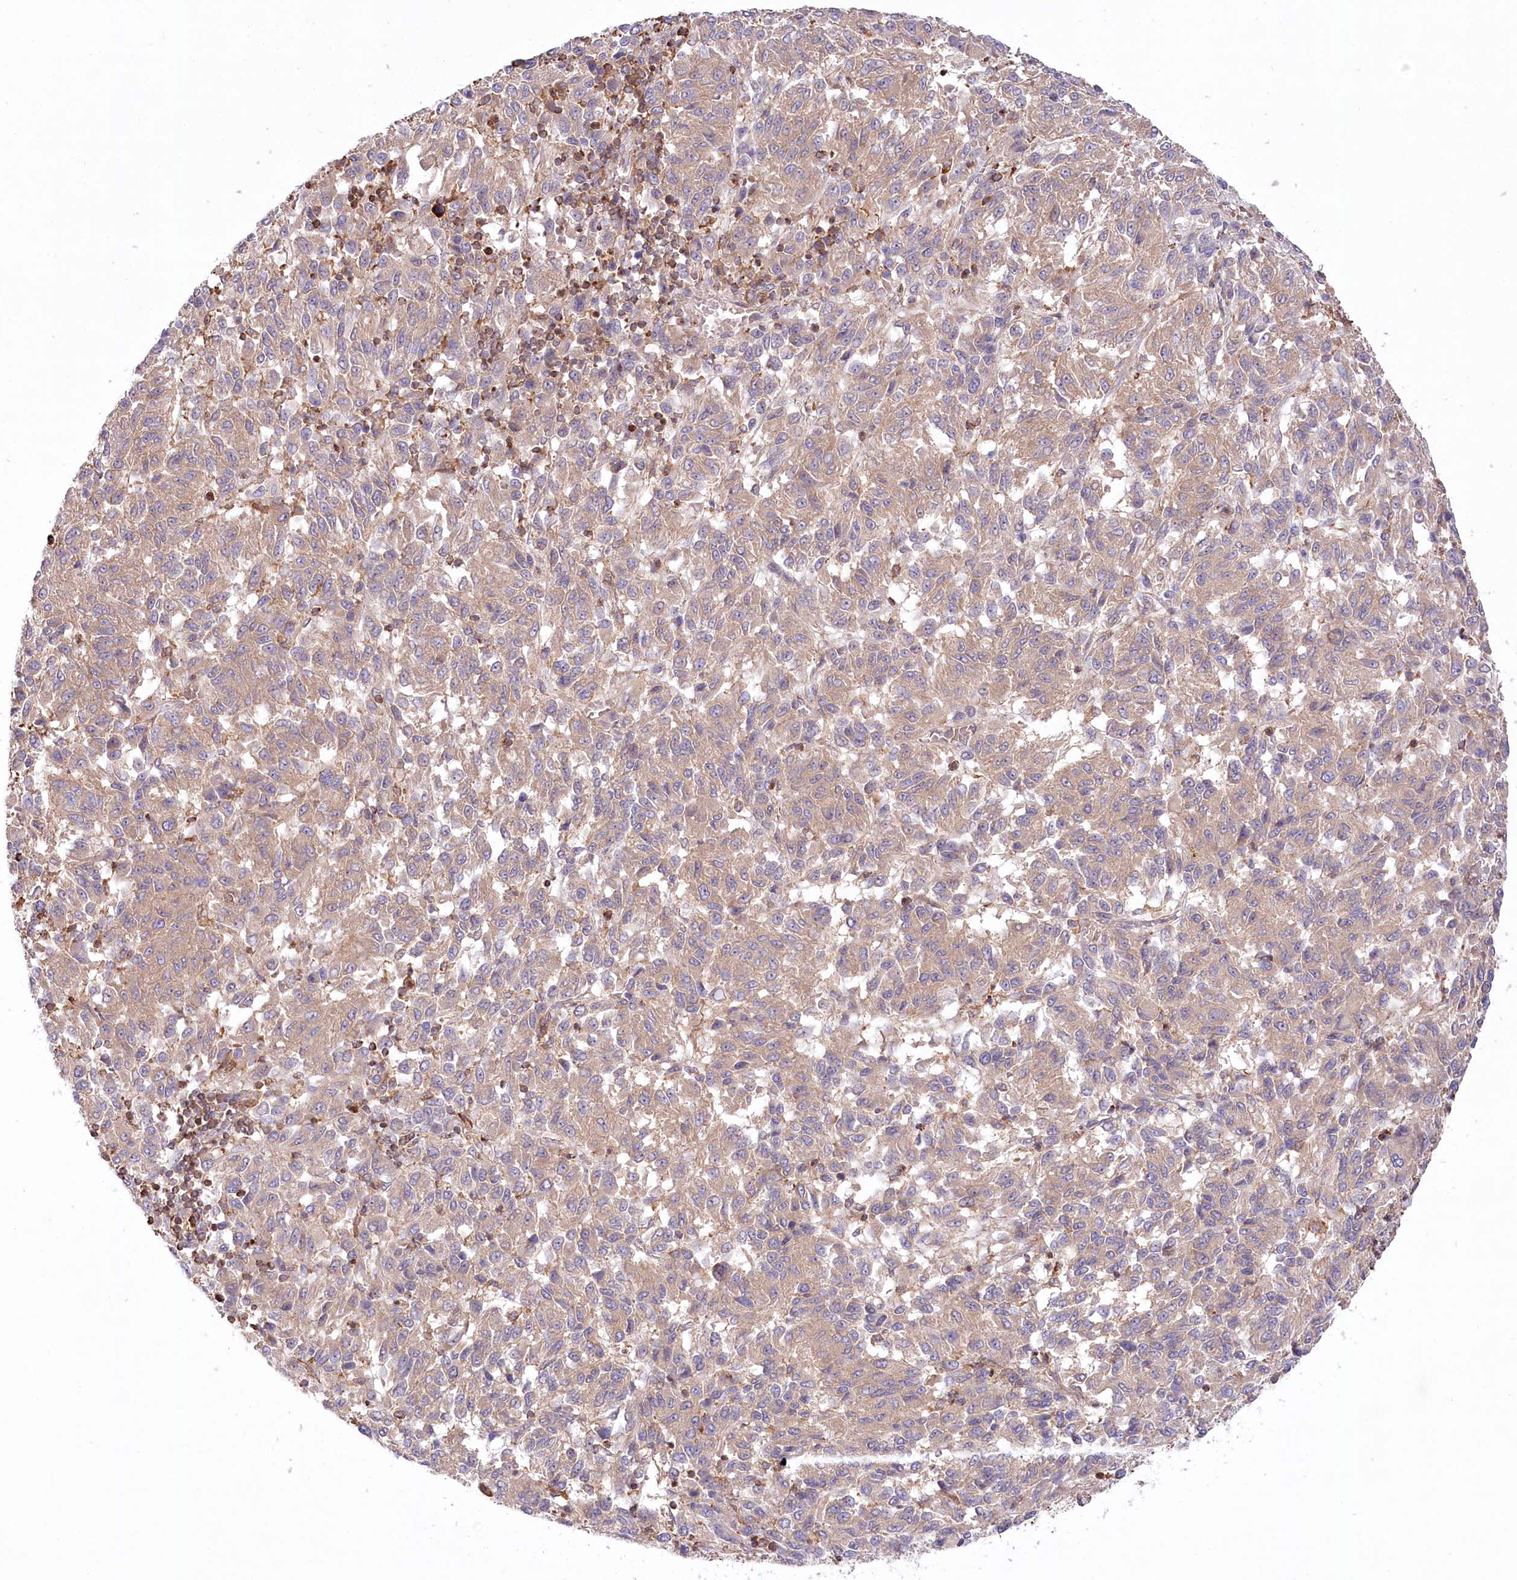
{"staining": {"intensity": "weak", "quantity": ">75%", "location": "cytoplasmic/membranous"}, "tissue": "melanoma", "cell_type": "Tumor cells", "image_type": "cancer", "snomed": [{"axis": "morphology", "description": "Malignant melanoma, Metastatic site"}, {"axis": "topography", "description": "Lung"}], "caption": "High-magnification brightfield microscopy of malignant melanoma (metastatic site) stained with DAB (3,3'-diaminobenzidine) (brown) and counterstained with hematoxylin (blue). tumor cells exhibit weak cytoplasmic/membranous staining is identified in approximately>75% of cells.", "gene": "UMPS", "patient": {"sex": "male", "age": 64}}